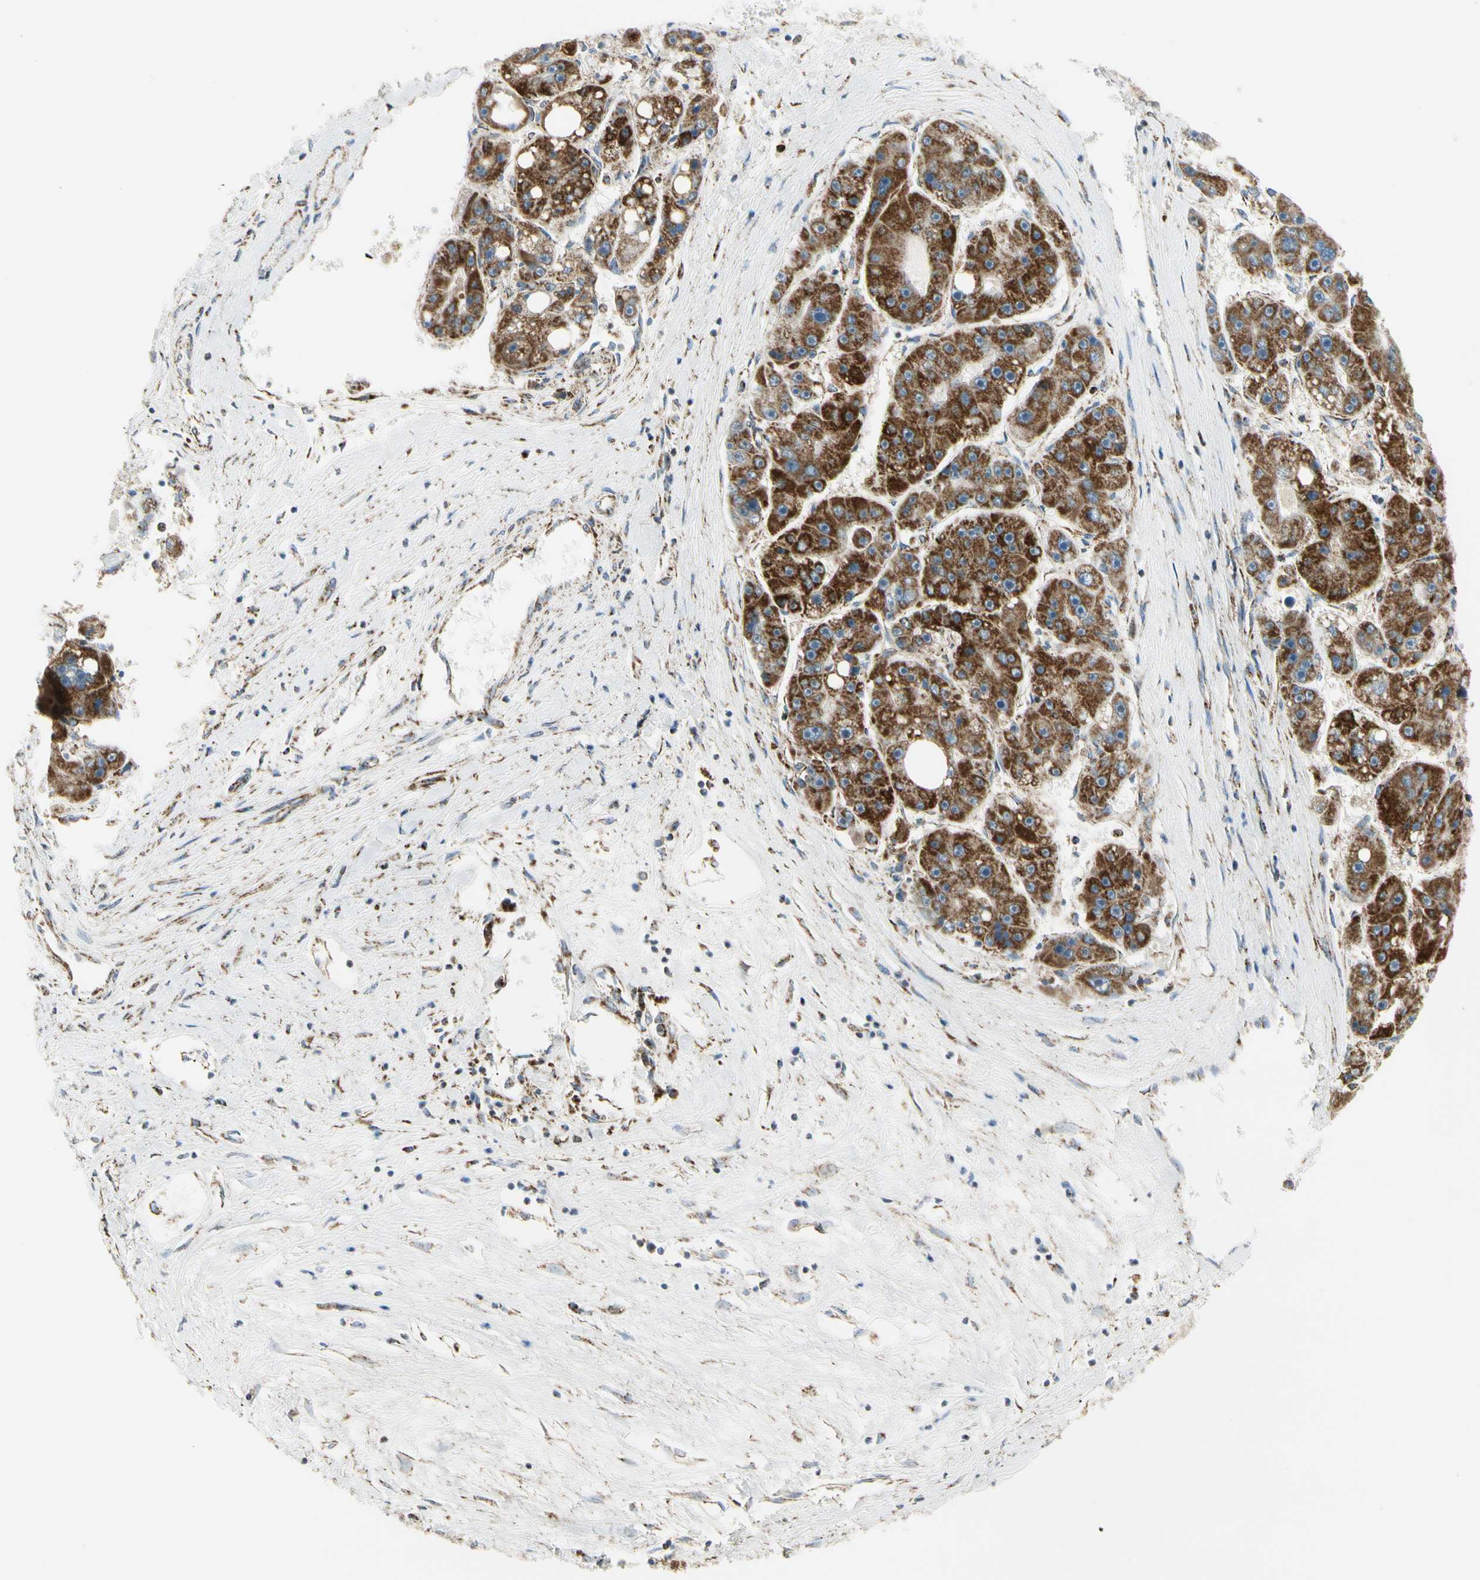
{"staining": {"intensity": "strong", "quantity": ">75%", "location": "cytoplasmic/membranous"}, "tissue": "liver cancer", "cell_type": "Tumor cells", "image_type": "cancer", "snomed": [{"axis": "morphology", "description": "Carcinoma, Hepatocellular, NOS"}, {"axis": "topography", "description": "Liver"}], "caption": "Liver cancer stained with a protein marker exhibits strong staining in tumor cells.", "gene": "TBC1D10A", "patient": {"sex": "female", "age": 61}}